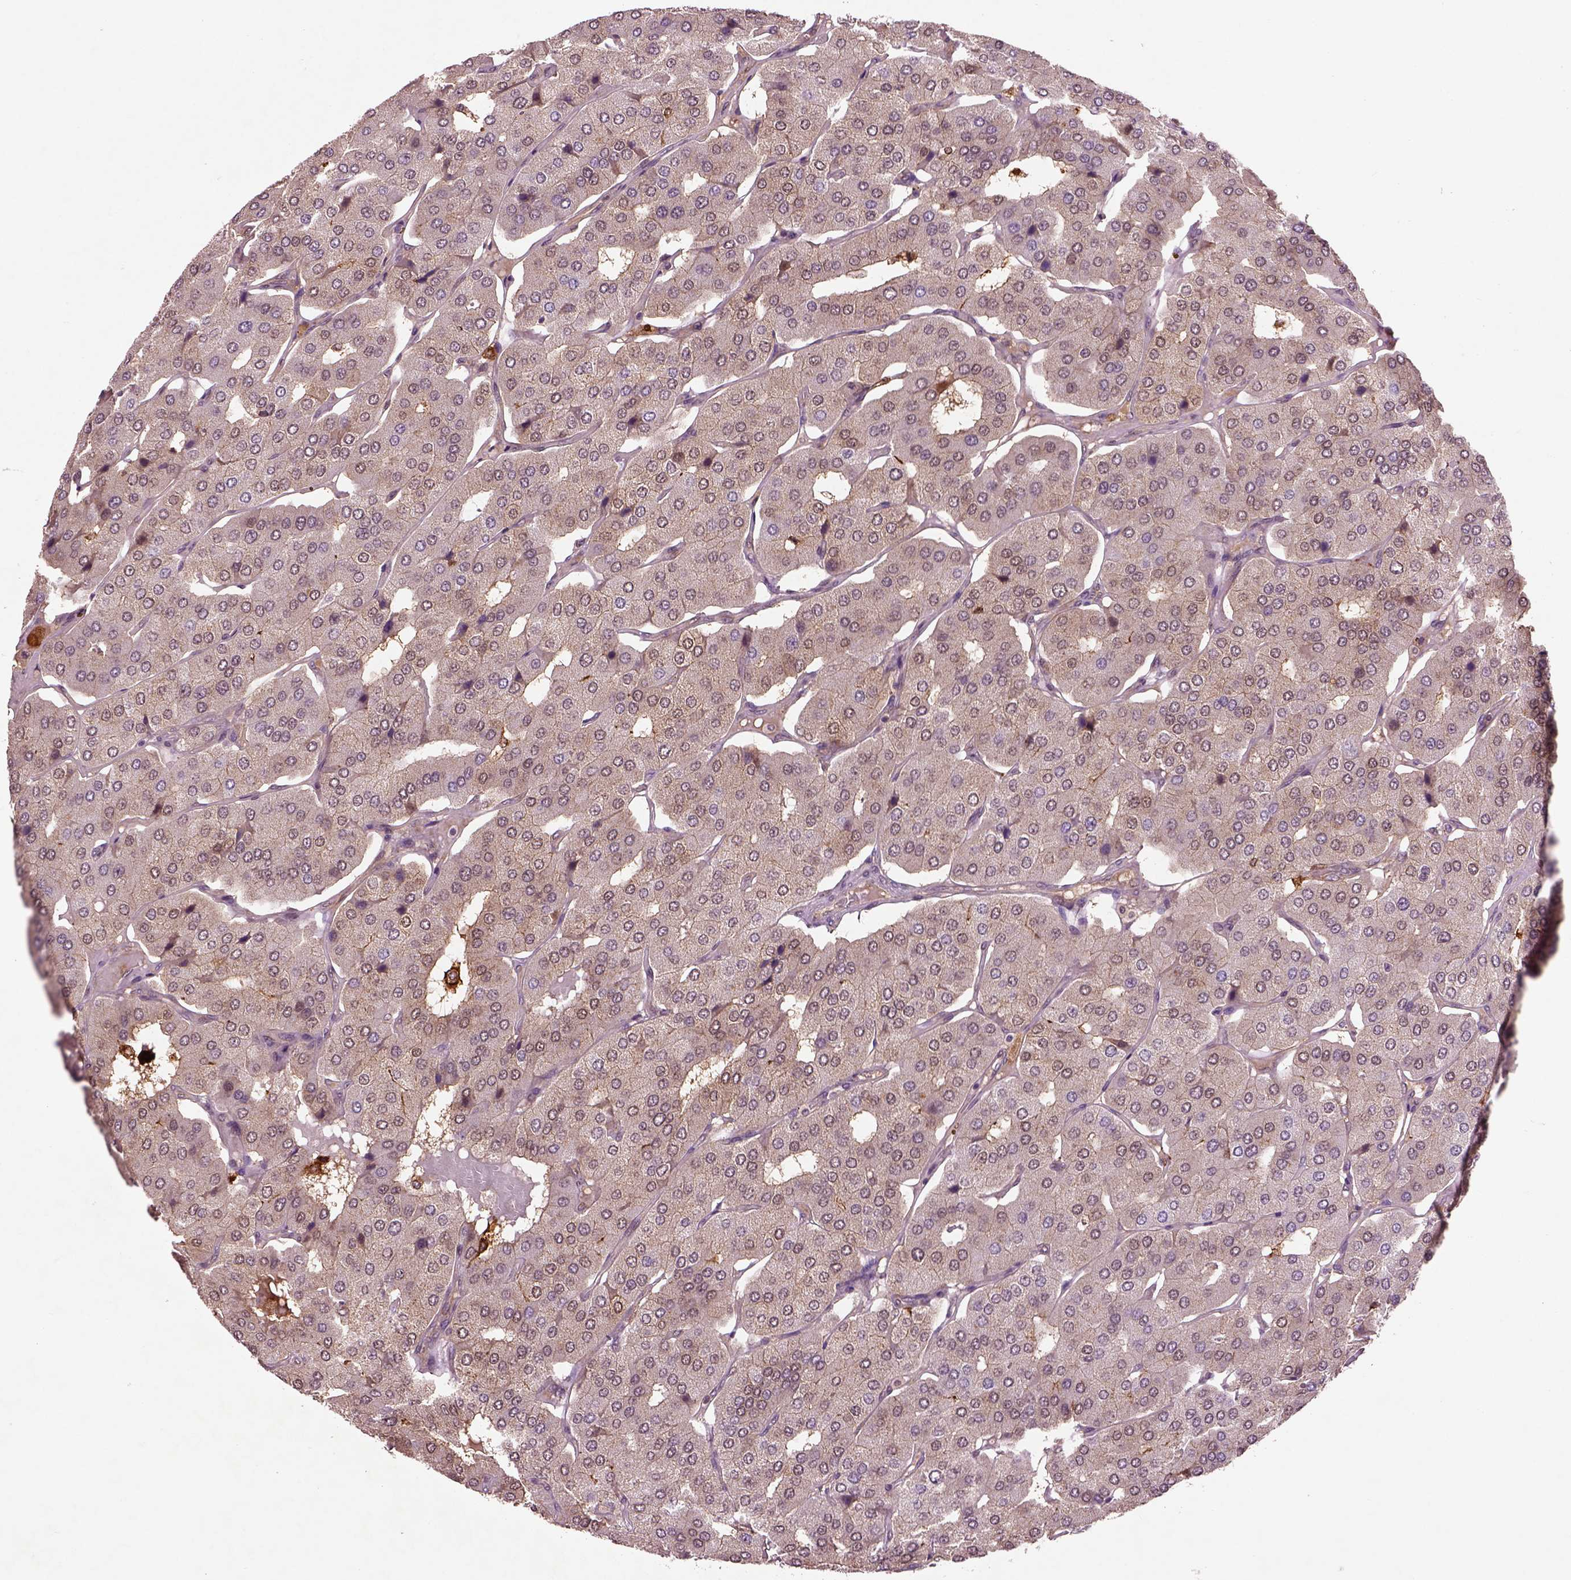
{"staining": {"intensity": "weak", "quantity": ">75%", "location": "cytoplasmic/membranous"}, "tissue": "parathyroid gland", "cell_type": "Glandular cells", "image_type": "normal", "snomed": [{"axis": "morphology", "description": "Normal tissue, NOS"}, {"axis": "morphology", "description": "Adenoma, NOS"}, {"axis": "topography", "description": "Parathyroid gland"}], "caption": "Parathyroid gland stained for a protein (brown) shows weak cytoplasmic/membranous positive positivity in about >75% of glandular cells.", "gene": "MDP1", "patient": {"sex": "female", "age": 86}}